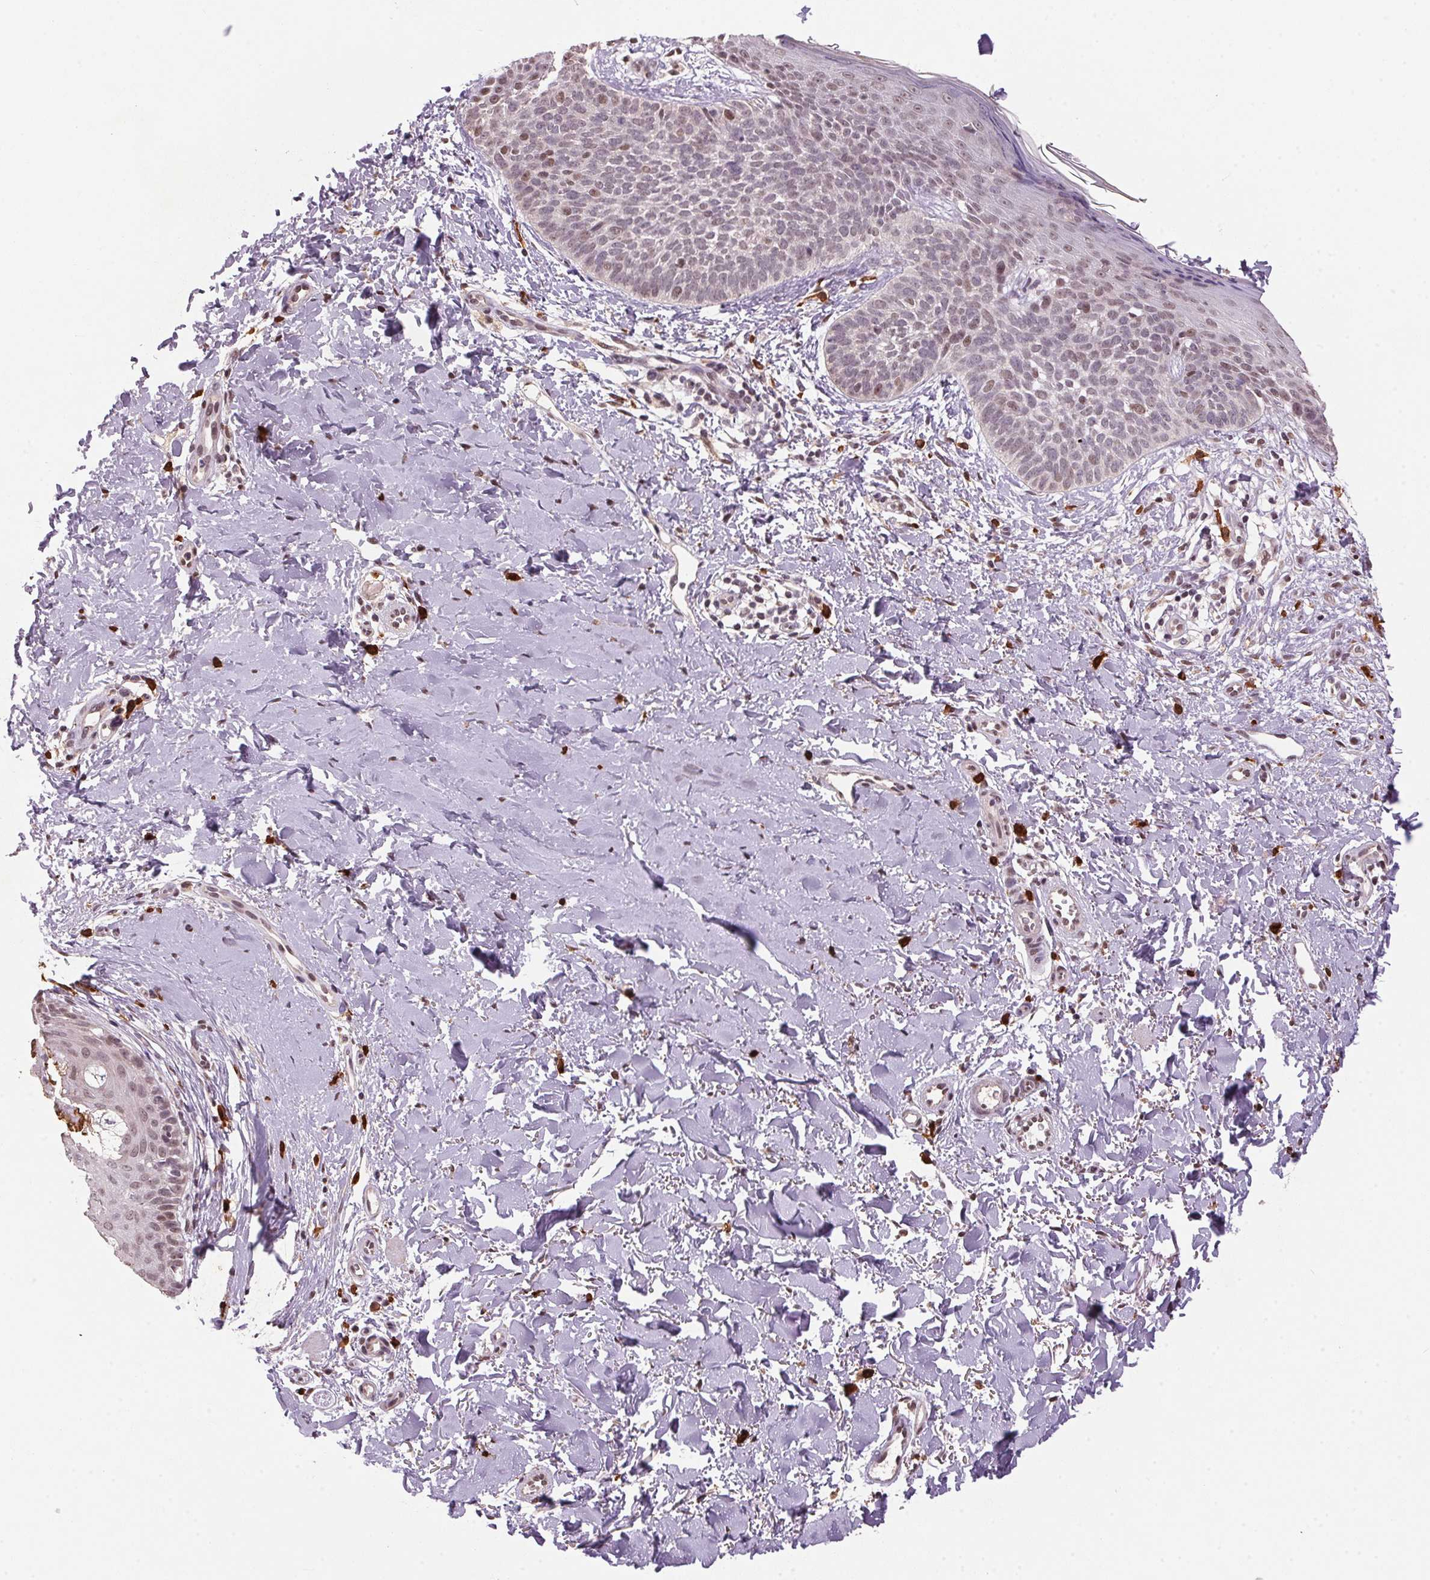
{"staining": {"intensity": "weak", "quantity": "25%-75%", "location": "nuclear"}, "tissue": "skin cancer", "cell_type": "Tumor cells", "image_type": "cancer", "snomed": [{"axis": "morphology", "description": "Basal cell carcinoma"}, {"axis": "topography", "description": "Skin"}], "caption": "Protein analysis of skin basal cell carcinoma tissue shows weak nuclear expression in about 25%-75% of tumor cells.", "gene": "ZBTB4", "patient": {"sex": "male", "age": 57}}